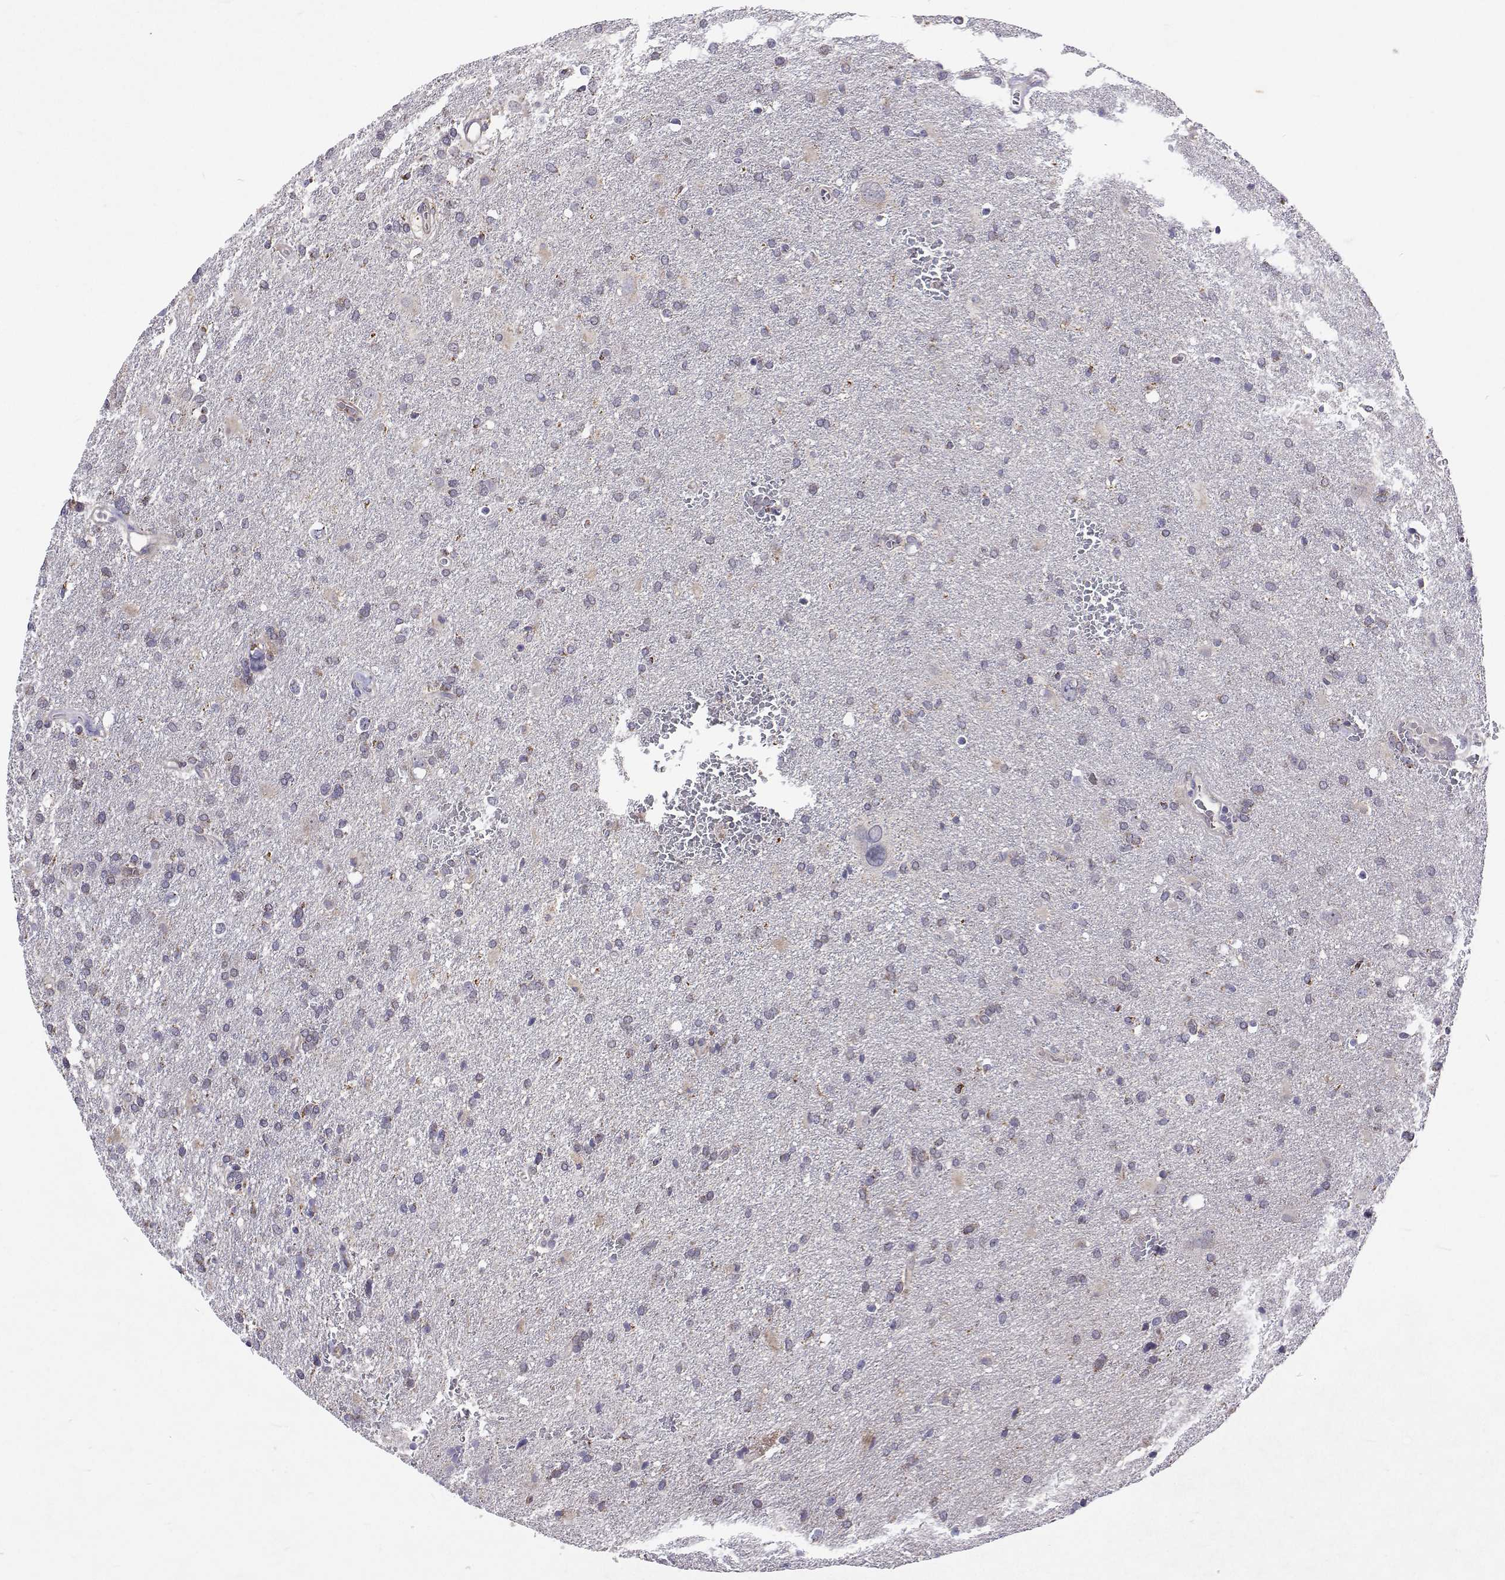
{"staining": {"intensity": "negative", "quantity": "none", "location": "none"}, "tissue": "glioma", "cell_type": "Tumor cells", "image_type": "cancer", "snomed": [{"axis": "morphology", "description": "Glioma, malignant, Low grade"}, {"axis": "topography", "description": "Brain"}], "caption": "Tumor cells are negative for brown protein staining in glioma.", "gene": "DHTKD1", "patient": {"sex": "male", "age": 66}}